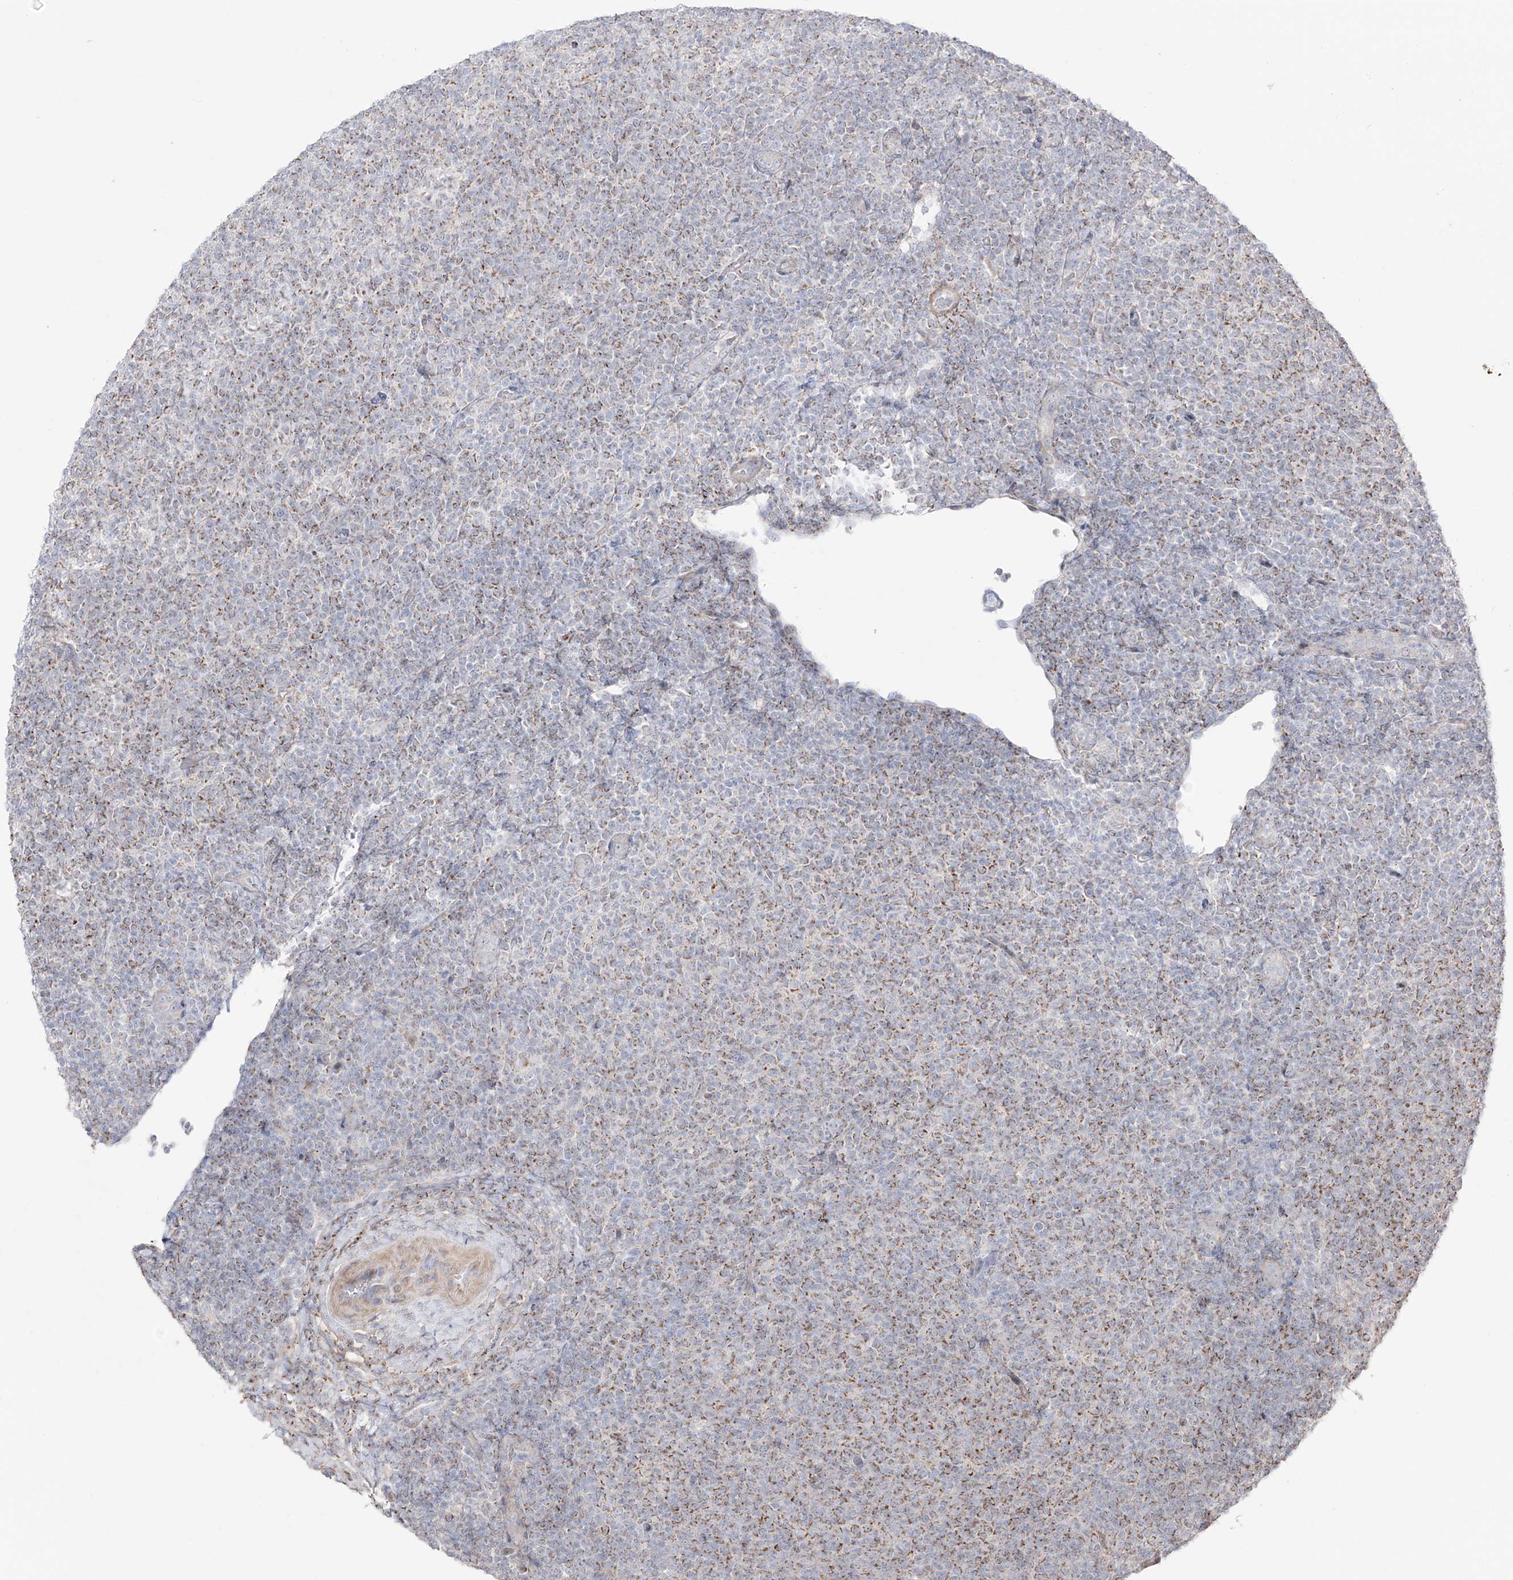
{"staining": {"intensity": "weak", "quantity": "25%-75%", "location": "cytoplasmic/membranous"}, "tissue": "lymphoma", "cell_type": "Tumor cells", "image_type": "cancer", "snomed": [{"axis": "morphology", "description": "Malignant lymphoma, non-Hodgkin's type, Low grade"}, {"axis": "topography", "description": "Lymph node"}], "caption": "Protein expression analysis of lymphoma displays weak cytoplasmic/membranous expression in approximately 25%-75% of tumor cells.", "gene": "YKT6", "patient": {"sex": "male", "age": 66}}